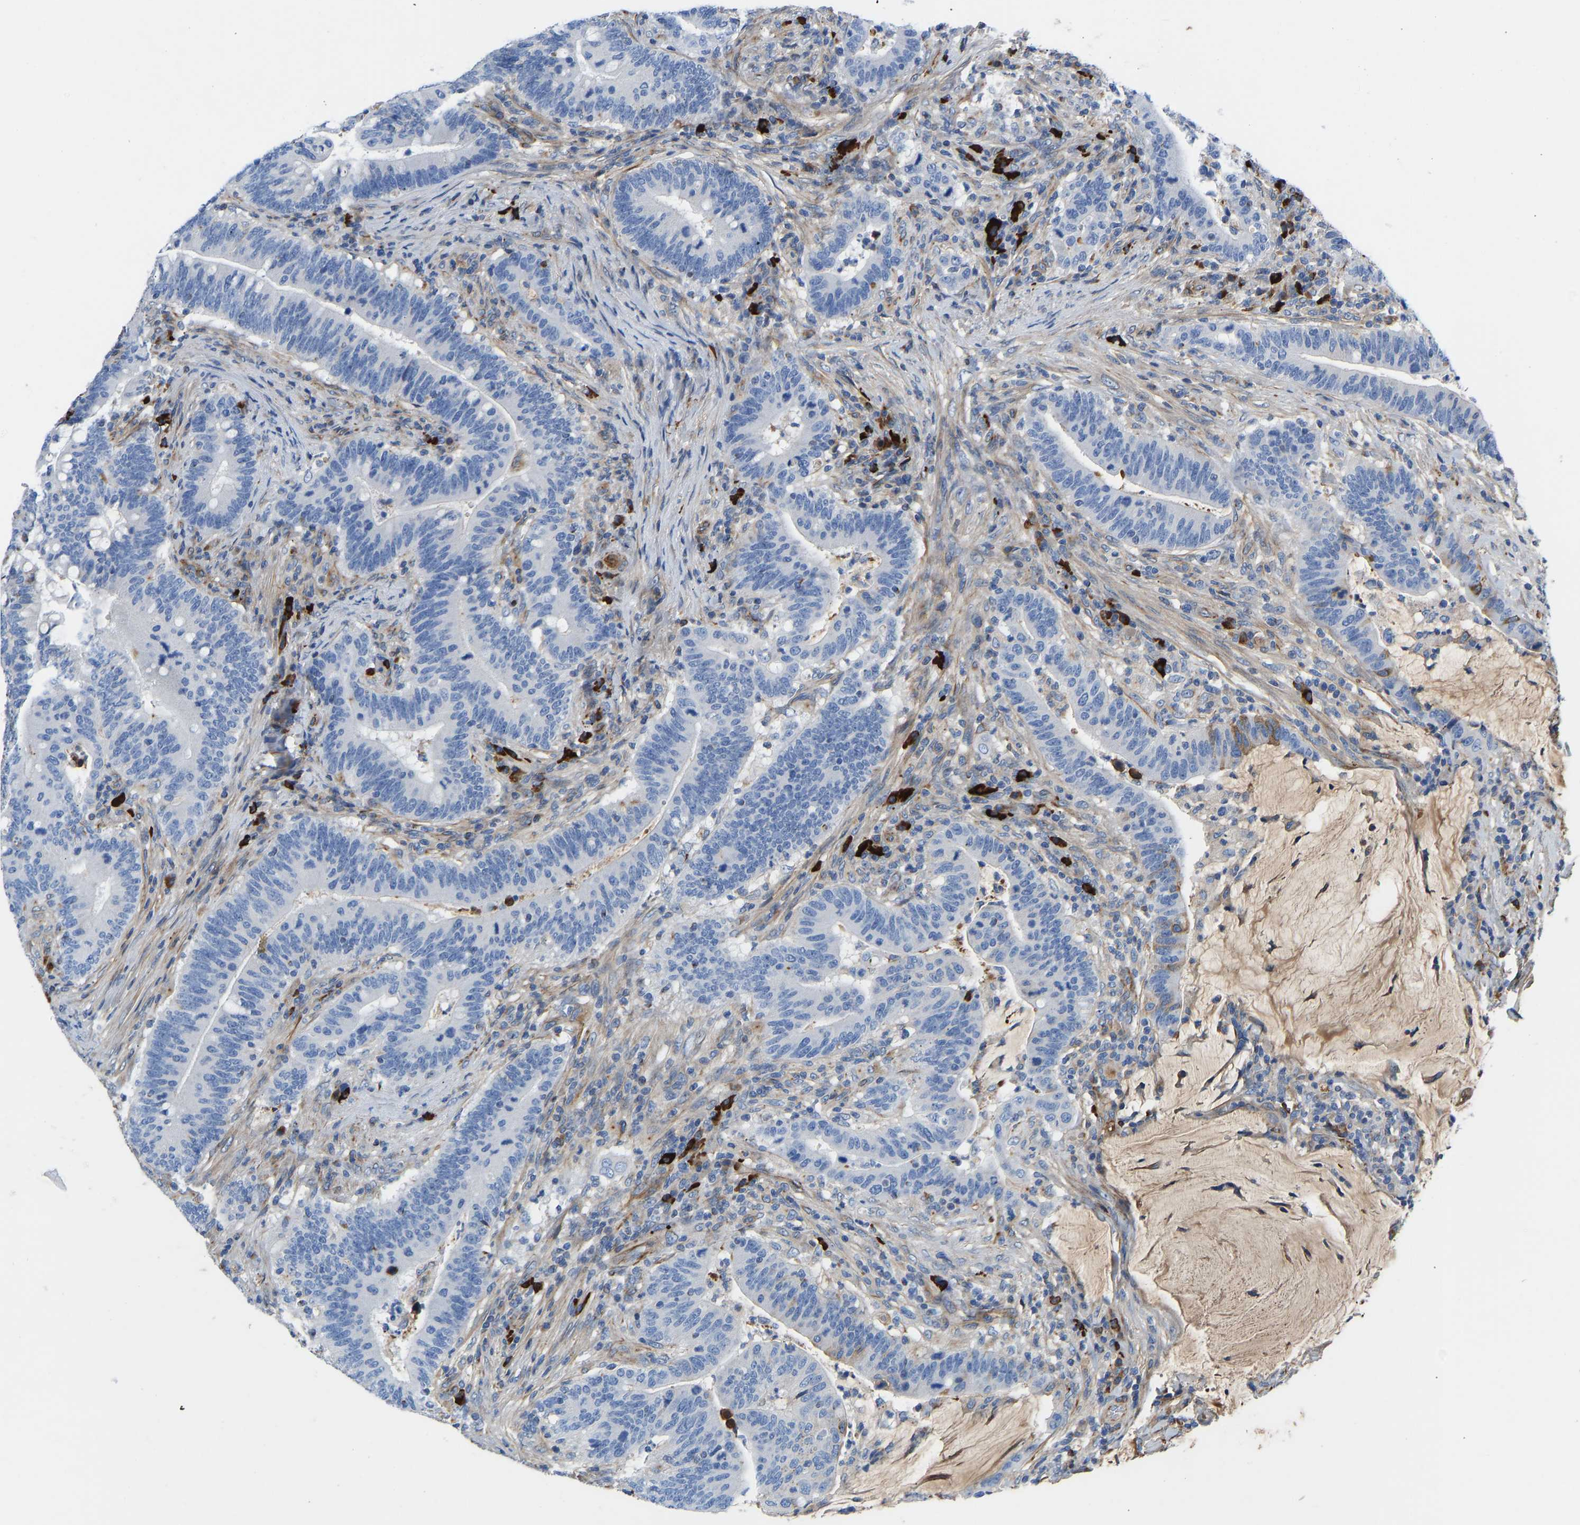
{"staining": {"intensity": "negative", "quantity": "none", "location": "none"}, "tissue": "colorectal cancer", "cell_type": "Tumor cells", "image_type": "cancer", "snomed": [{"axis": "morphology", "description": "Normal tissue, NOS"}, {"axis": "morphology", "description": "Adenocarcinoma, NOS"}, {"axis": "topography", "description": "Colon"}], "caption": "An IHC histopathology image of colorectal adenocarcinoma is shown. There is no staining in tumor cells of colorectal adenocarcinoma.", "gene": "HSPG2", "patient": {"sex": "female", "age": 66}}